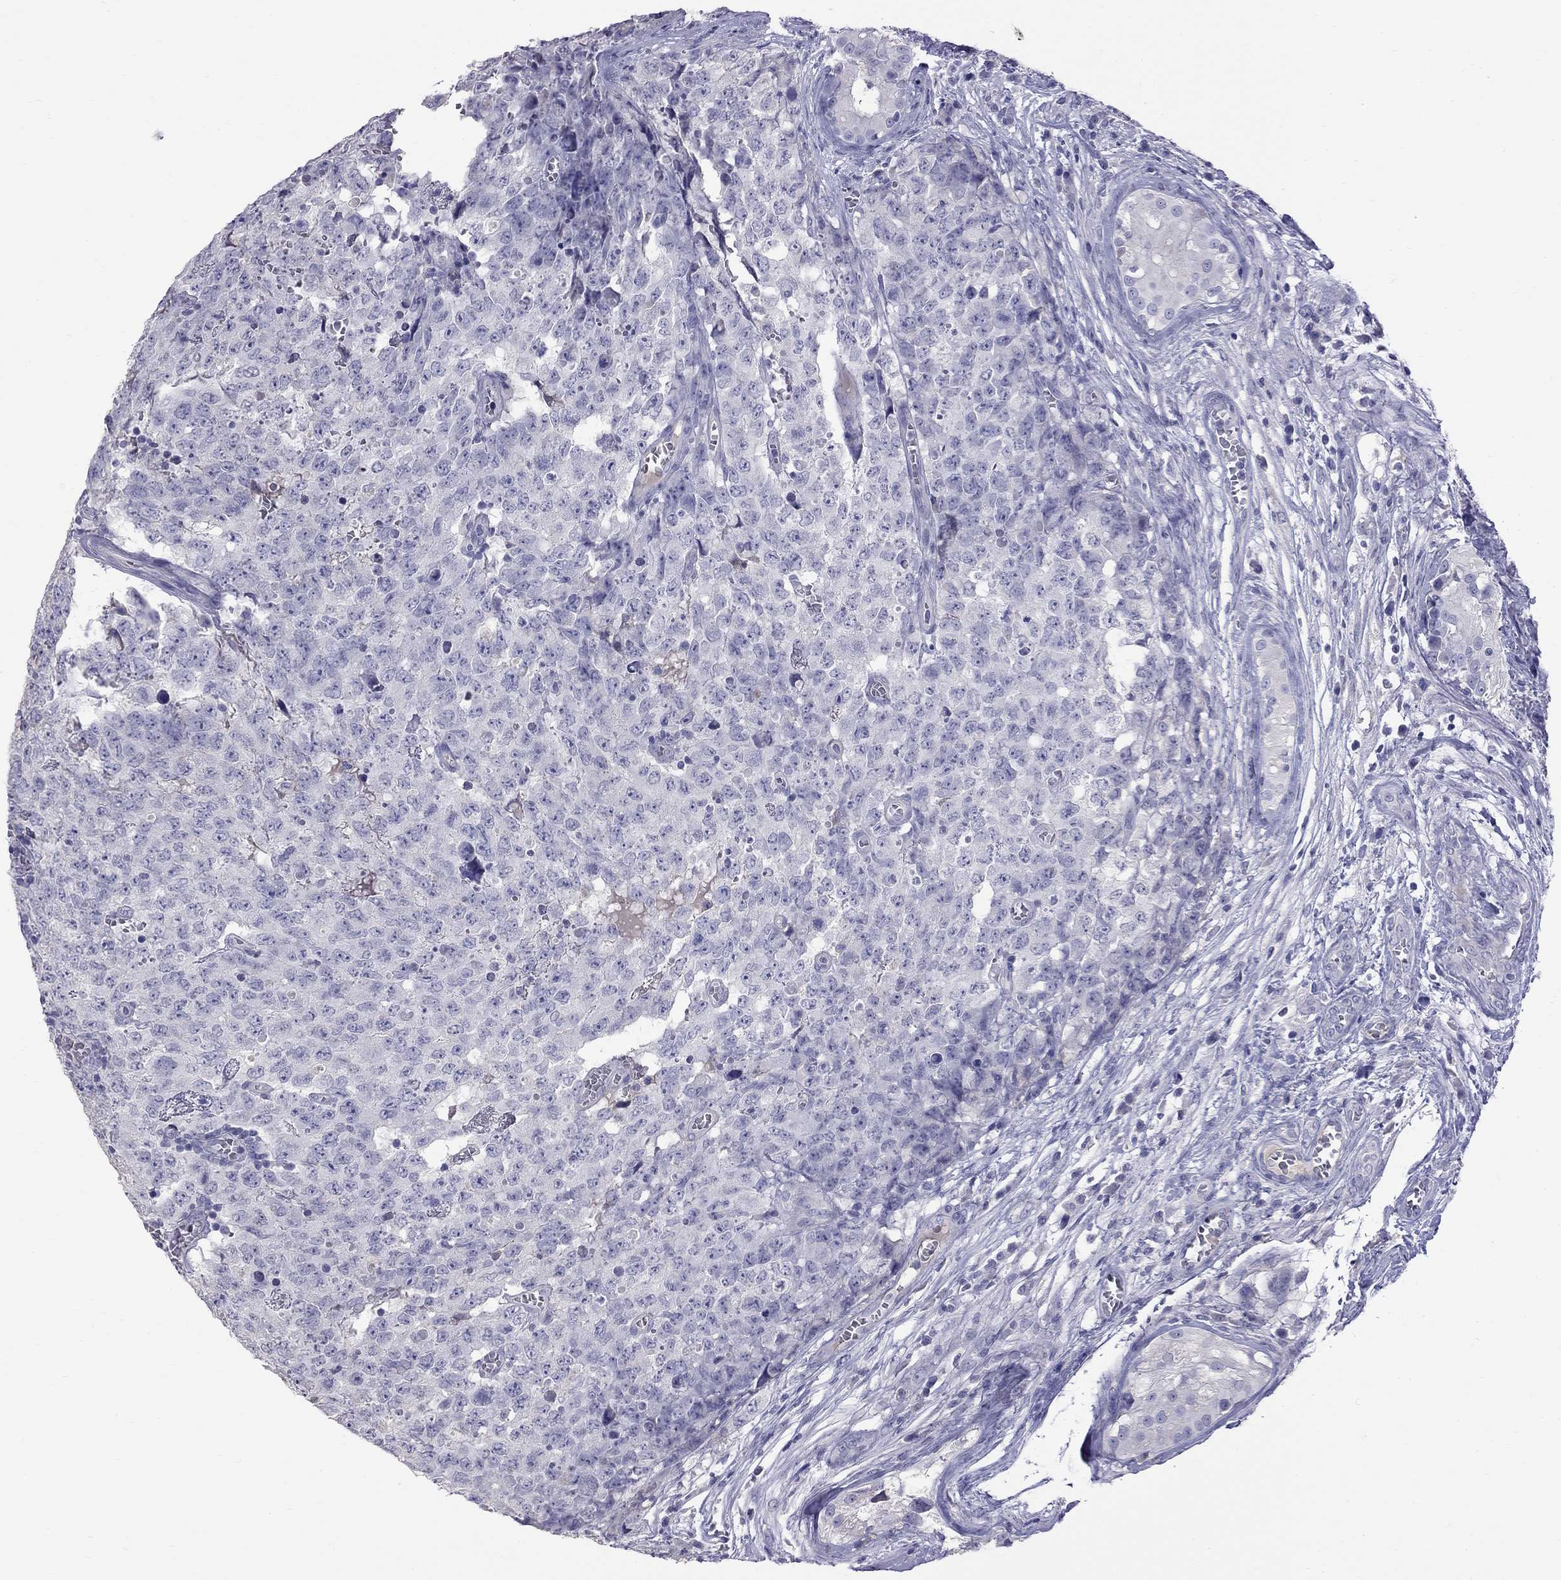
{"staining": {"intensity": "negative", "quantity": "none", "location": "none"}, "tissue": "testis cancer", "cell_type": "Tumor cells", "image_type": "cancer", "snomed": [{"axis": "morphology", "description": "Carcinoma, Embryonal, NOS"}, {"axis": "topography", "description": "Testis"}], "caption": "This is a image of immunohistochemistry staining of embryonal carcinoma (testis), which shows no expression in tumor cells.", "gene": "CFAP91", "patient": {"sex": "male", "age": 23}}